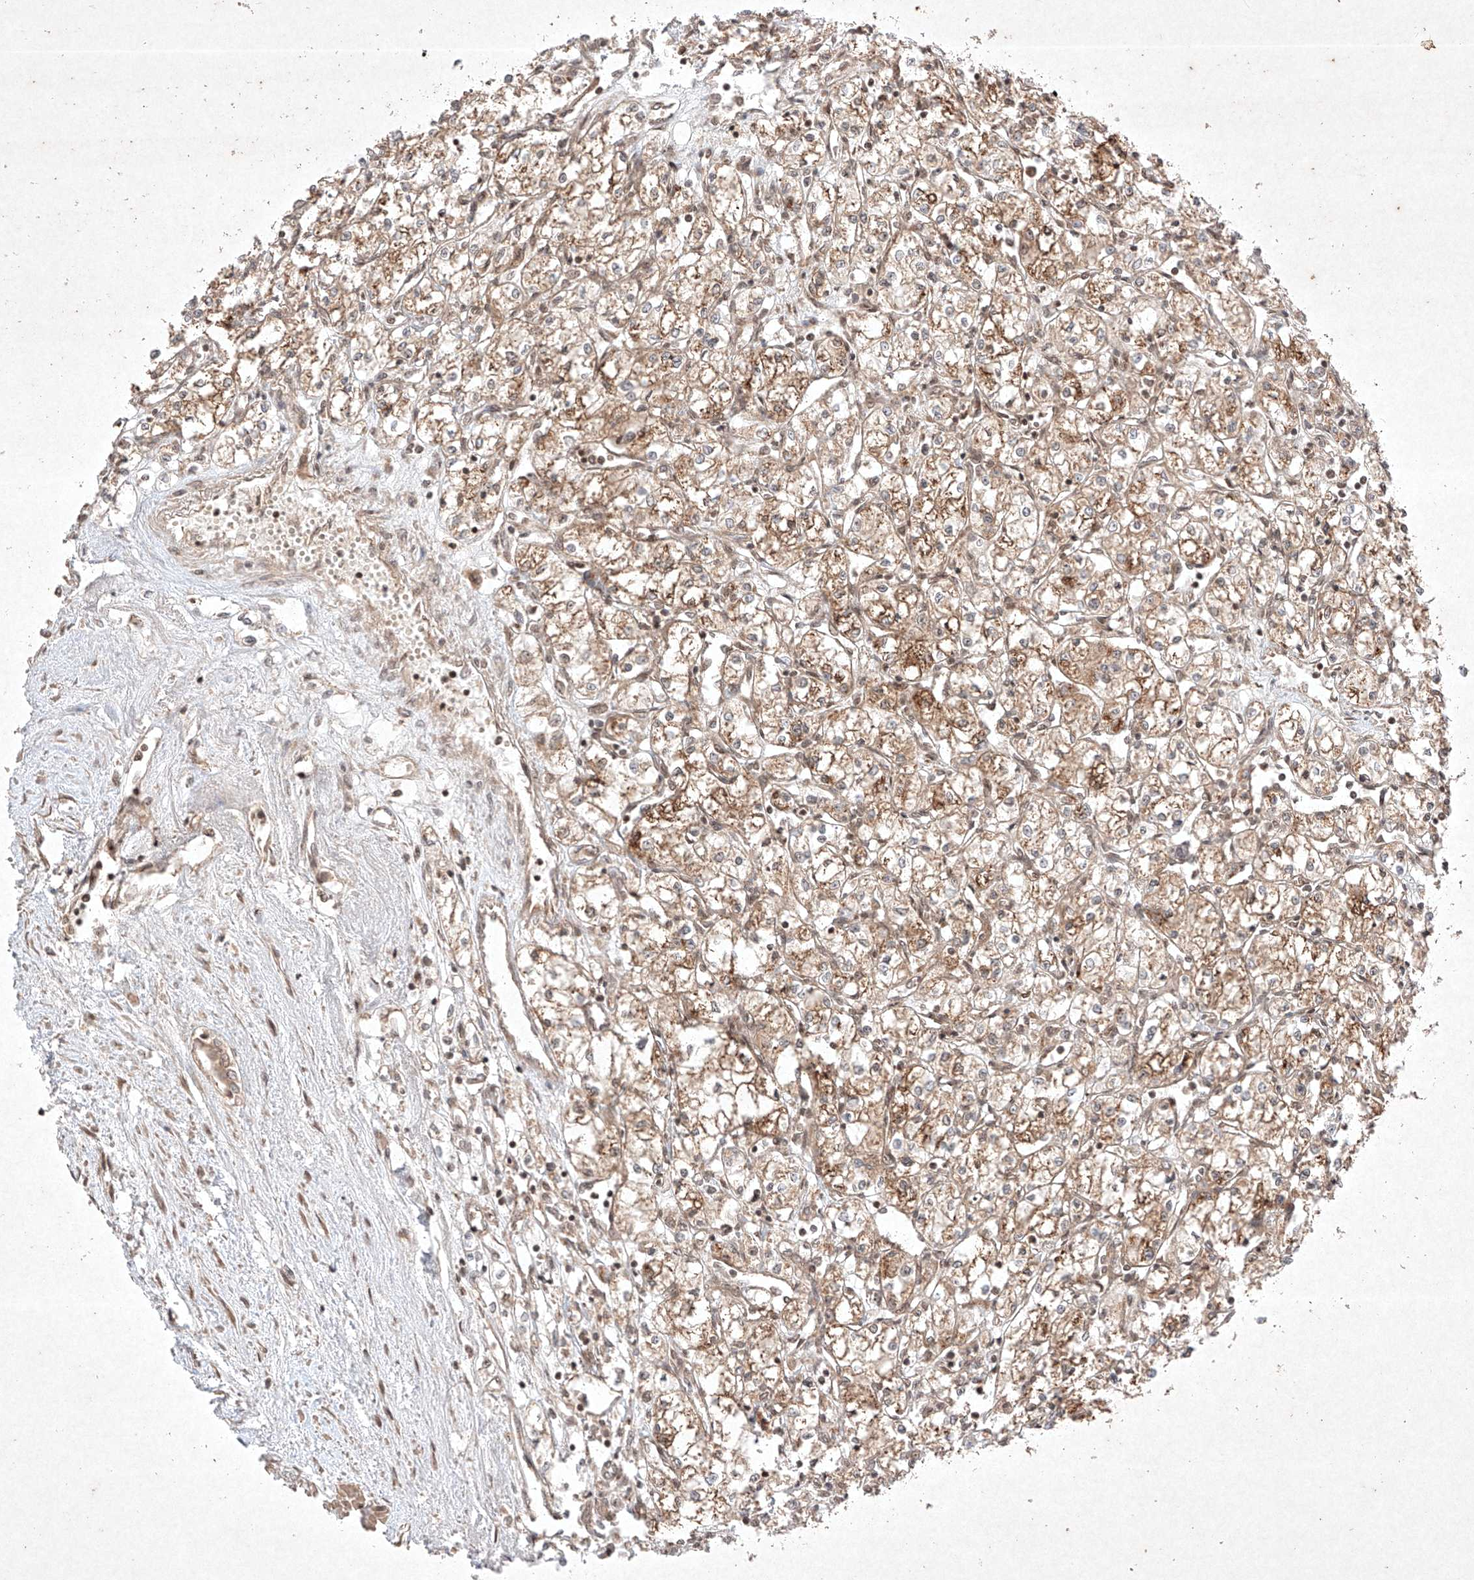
{"staining": {"intensity": "moderate", "quantity": ">75%", "location": "cytoplasmic/membranous"}, "tissue": "renal cancer", "cell_type": "Tumor cells", "image_type": "cancer", "snomed": [{"axis": "morphology", "description": "Adenocarcinoma, NOS"}, {"axis": "topography", "description": "Kidney"}], "caption": "IHC of renal adenocarcinoma reveals medium levels of moderate cytoplasmic/membranous staining in approximately >75% of tumor cells.", "gene": "RNF31", "patient": {"sex": "male", "age": 59}}